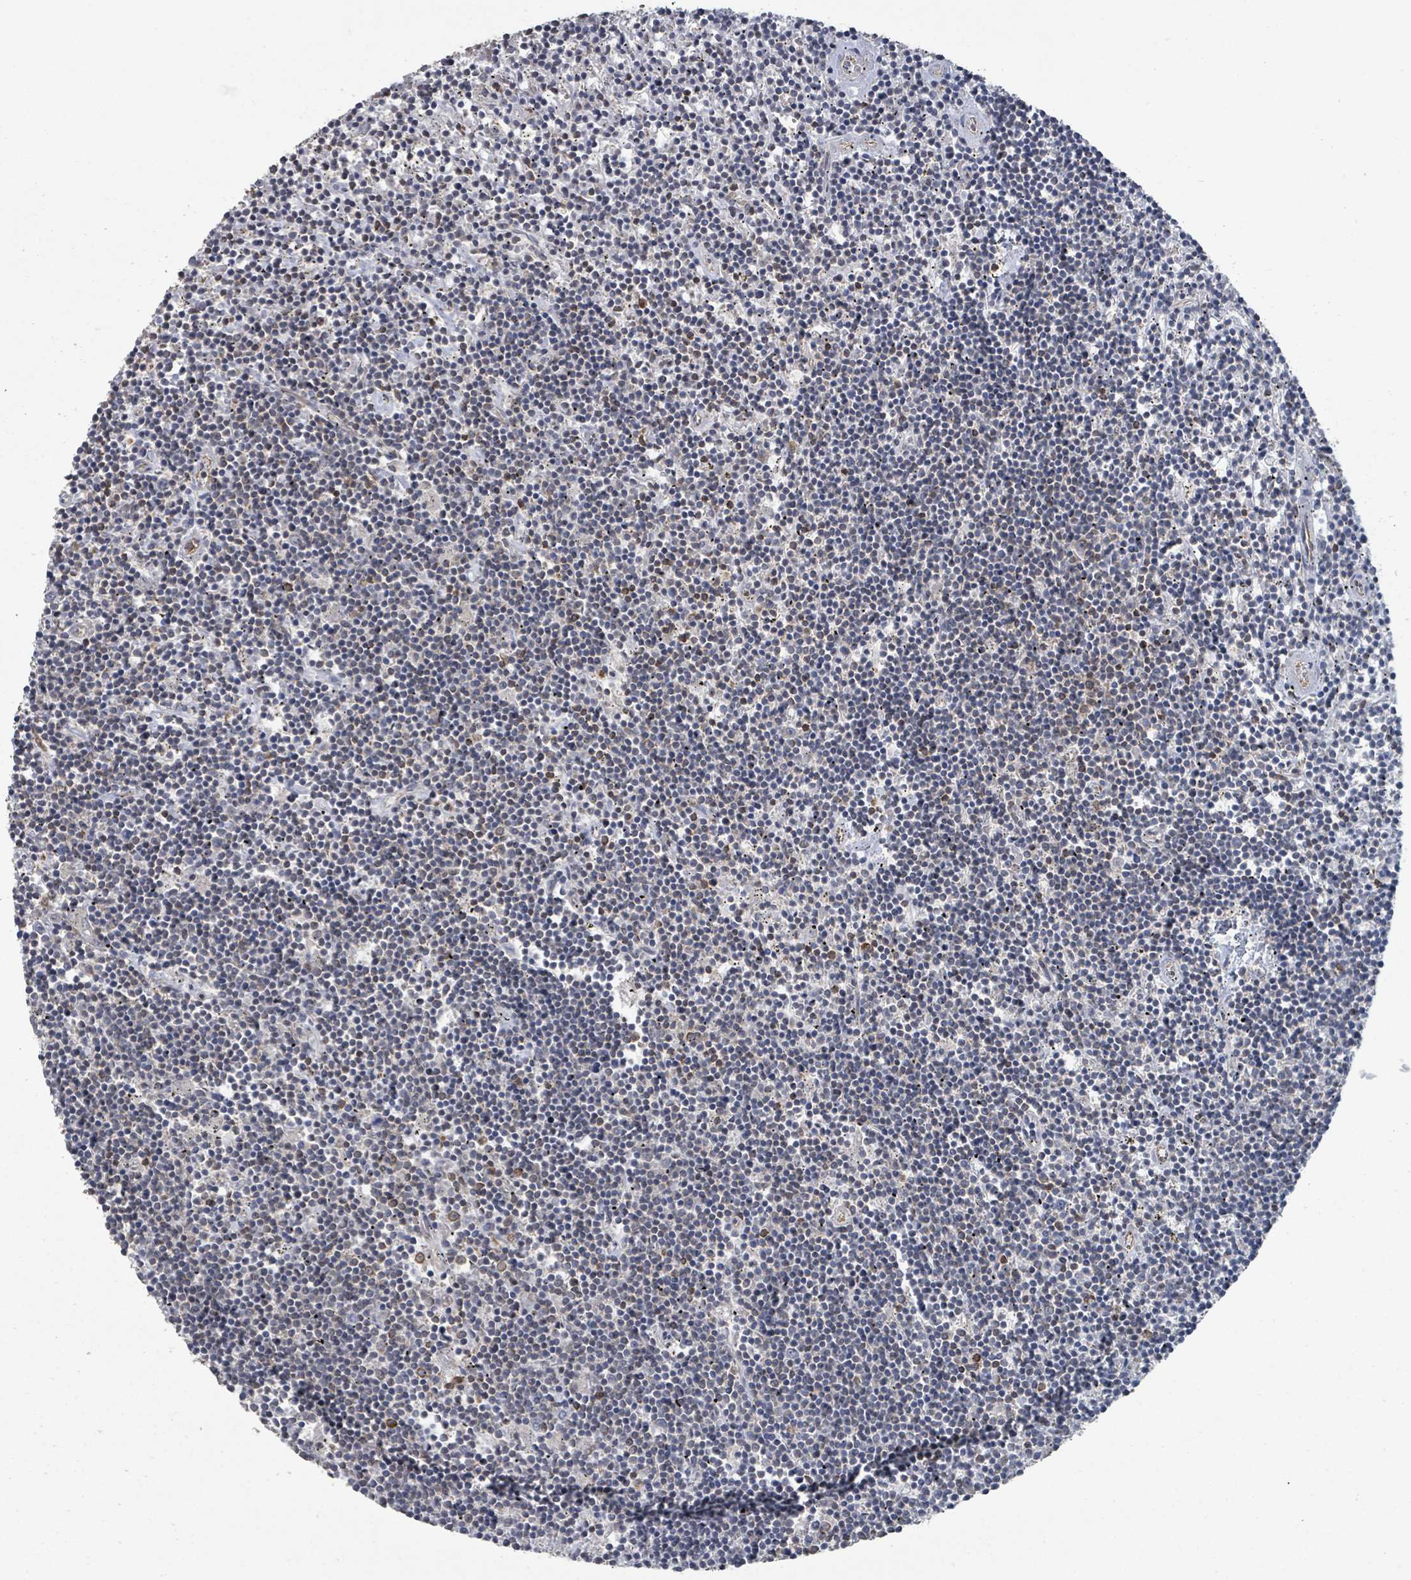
{"staining": {"intensity": "negative", "quantity": "none", "location": "none"}, "tissue": "lymphoma", "cell_type": "Tumor cells", "image_type": "cancer", "snomed": [{"axis": "morphology", "description": "Malignant lymphoma, non-Hodgkin's type, Low grade"}, {"axis": "topography", "description": "Spleen"}], "caption": "This is an immunohistochemistry (IHC) micrograph of human low-grade malignant lymphoma, non-Hodgkin's type. There is no positivity in tumor cells.", "gene": "SLC9A7", "patient": {"sex": "male", "age": 76}}